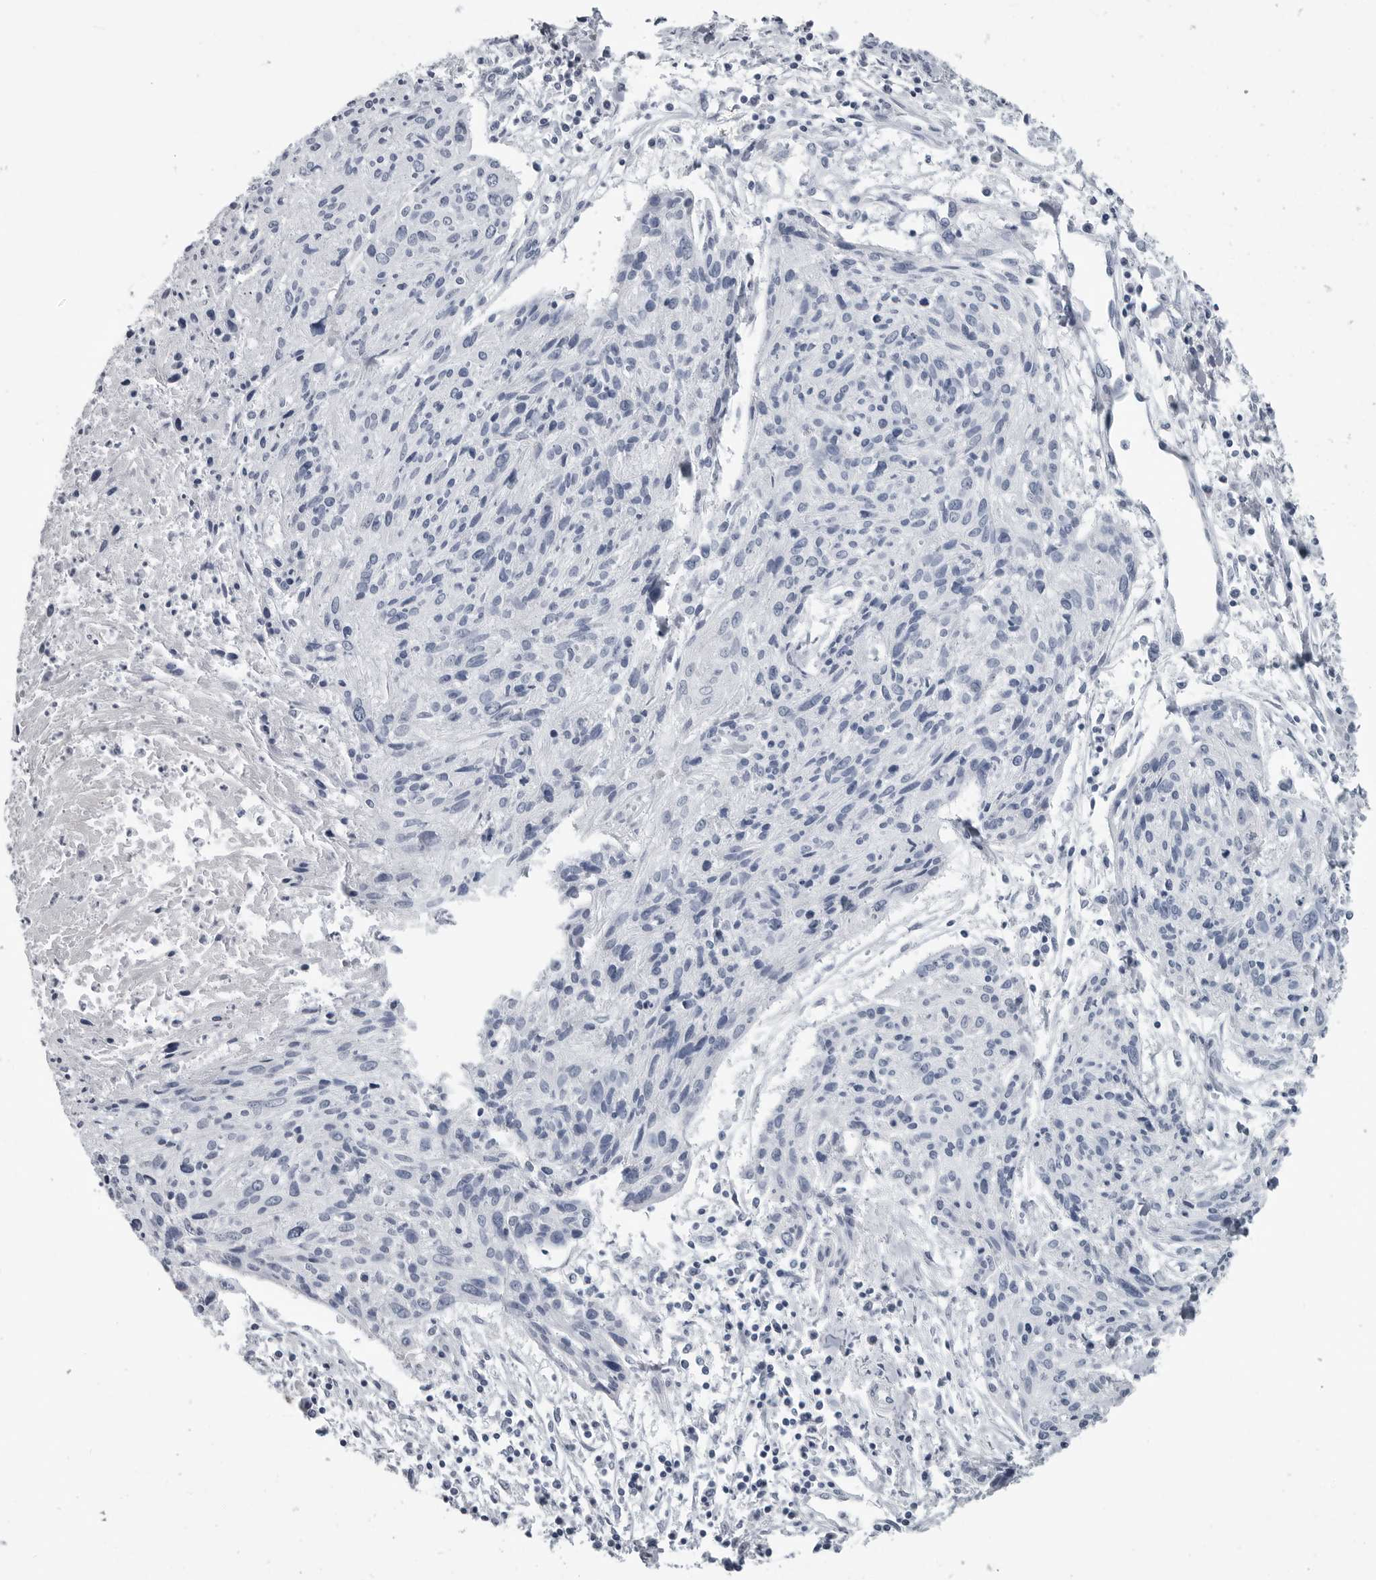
{"staining": {"intensity": "negative", "quantity": "none", "location": "none"}, "tissue": "cervical cancer", "cell_type": "Tumor cells", "image_type": "cancer", "snomed": [{"axis": "morphology", "description": "Squamous cell carcinoma, NOS"}, {"axis": "topography", "description": "Cervix"}], "caption": "The IHC image has no significant staining in tumor cells of cervical squamous cell carcinoma tissue.", "gene": "AMPD1", "patient": {"sex": "female", "age": 51}}